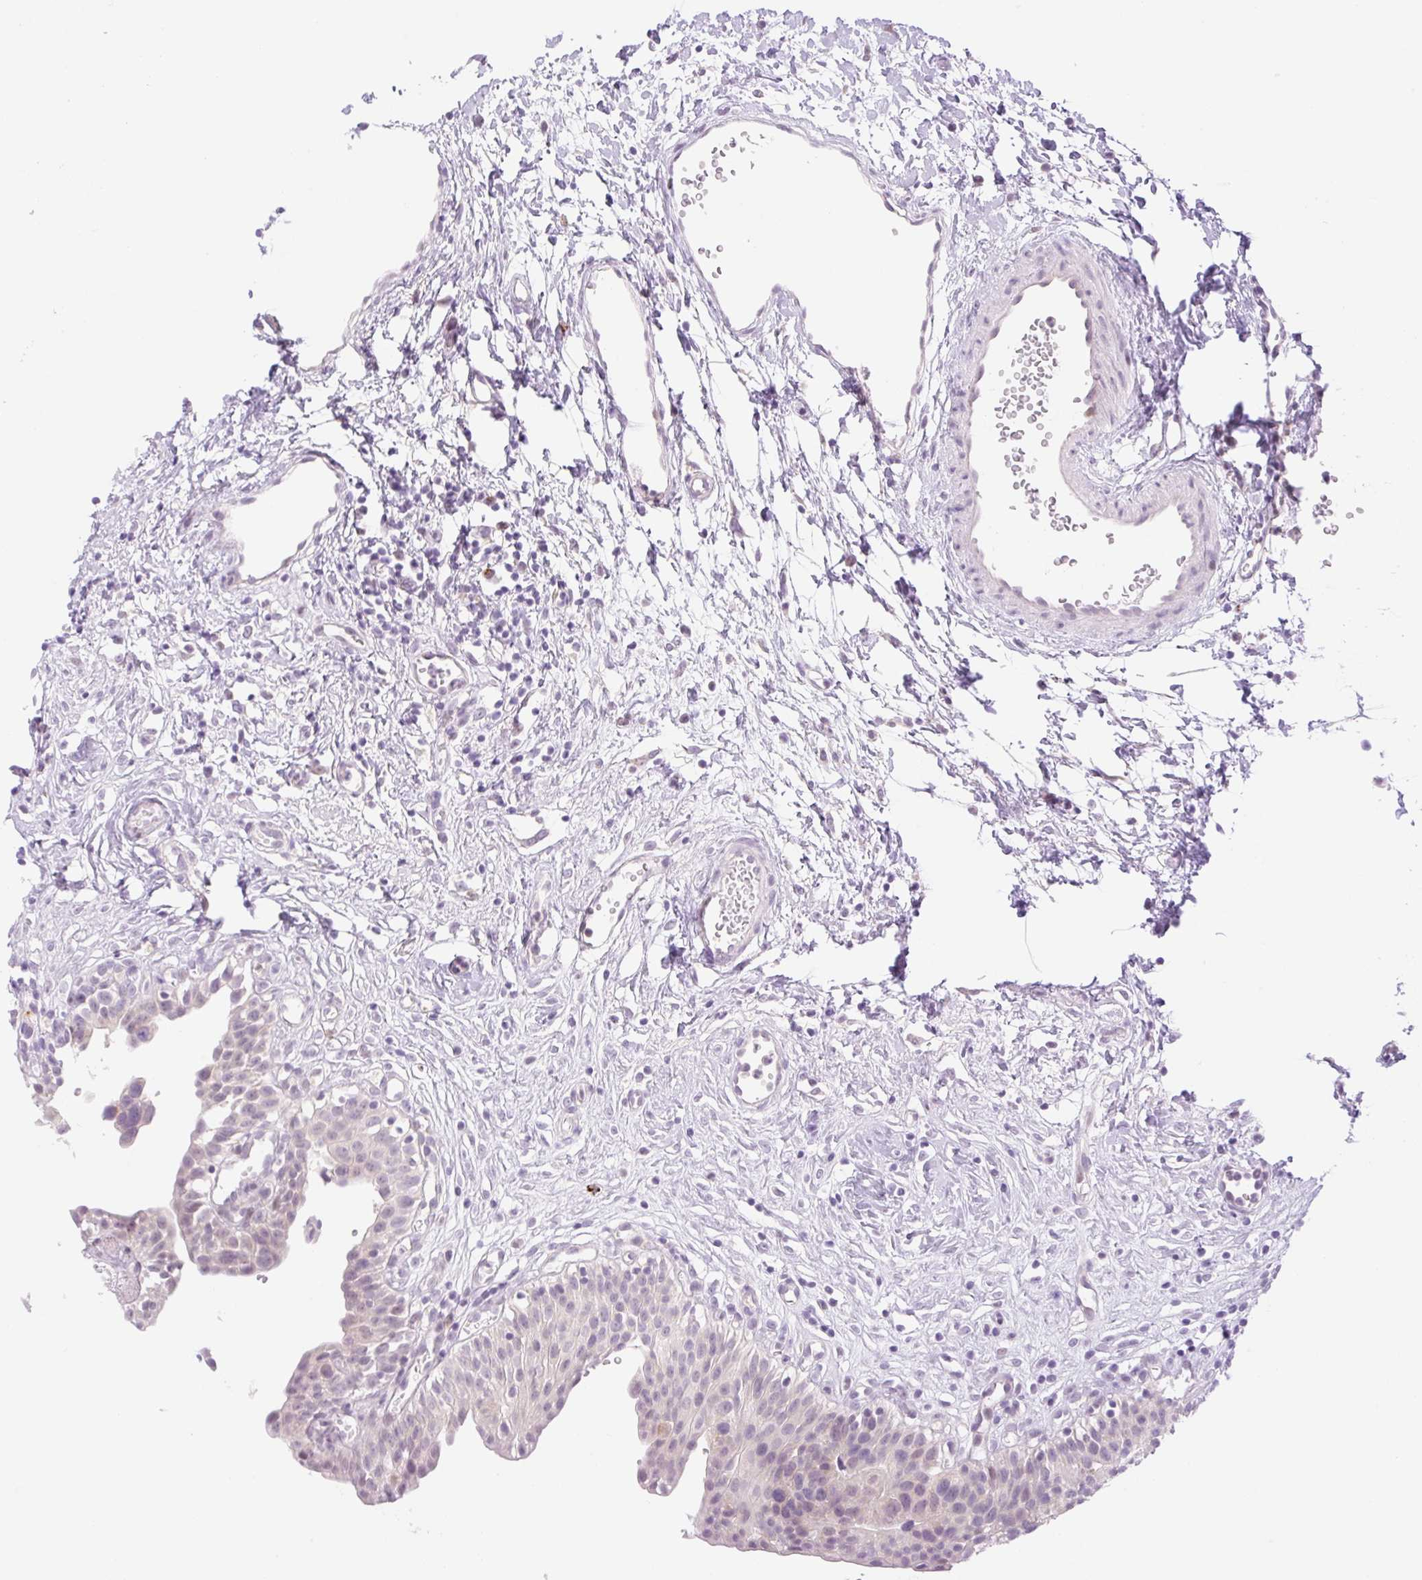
{"staining": {"intensity": "negative", "quantity": "none", "location": "none"}, "tissue": "urinary bladder", "cell_type": "Urothelial cells", "image_type": "normal", "snomed": [{"axis": "morphology", "description": "Normal tissue, NOS"}, {"axis": "topography", "description": "Urinary bladder"}], "caption": "The immunohistochemistry (IHC) image has no significant expression in urothelial cells of urinary bladder.", "gene": "SPRYD4", "patient": {"sex": "male", "age": 51}}